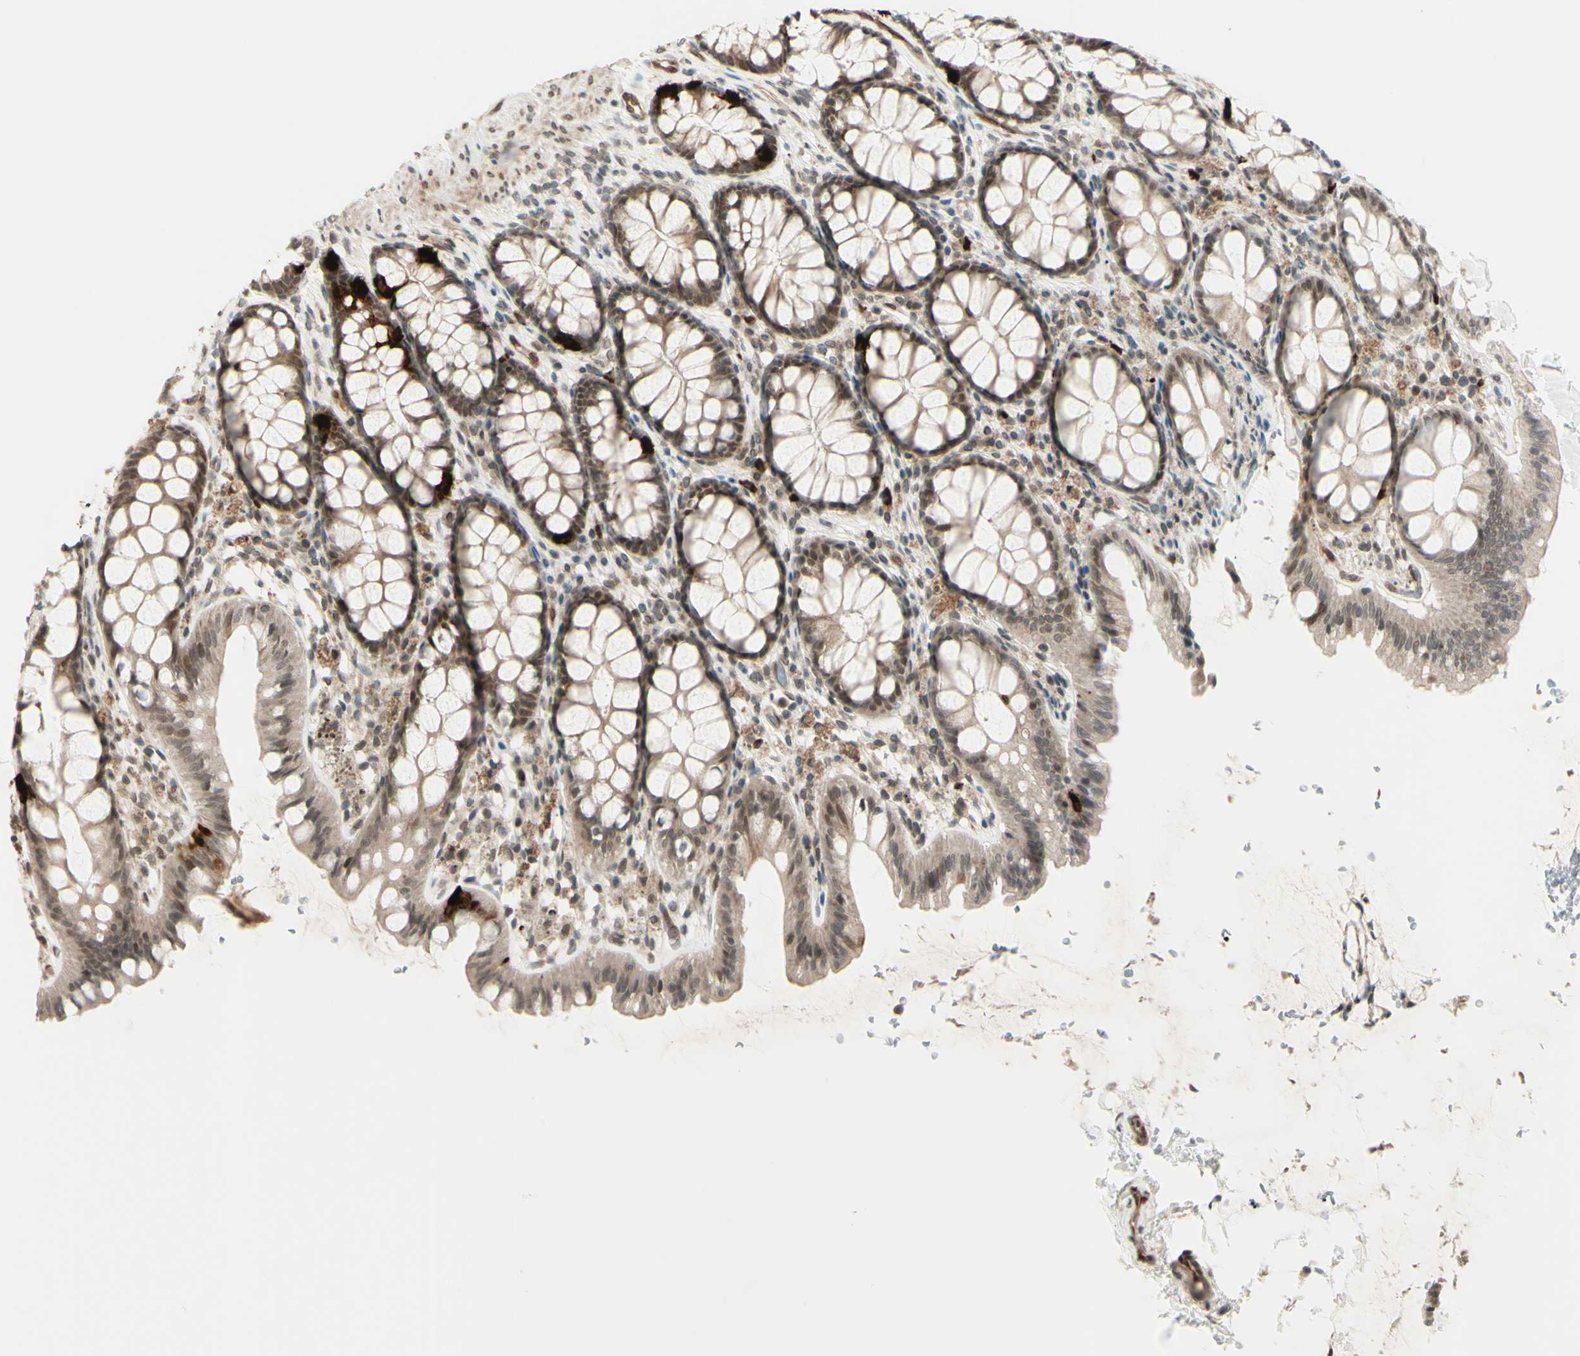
{"staining": {"intensity": "strong", "quantity": ">75%", "location": "cytoplasmic/membranous,nuclear"}, "tissue": "colon", "cell_type": "Endothelial cells", "image_type": "normal", "snomed": [{"axis": "morphology", "description": "Normal tissue, NOS"}, {"axis": "topography", "description": "Colon"}], "caption": "Colon stained with a brown dye demonstrates strong cytoplasmic/membranous,nuclear positive positivity in about >75% of endothelial cells.", "gene": "MLF2", "patient": {"sex": "female", "age": 55}}